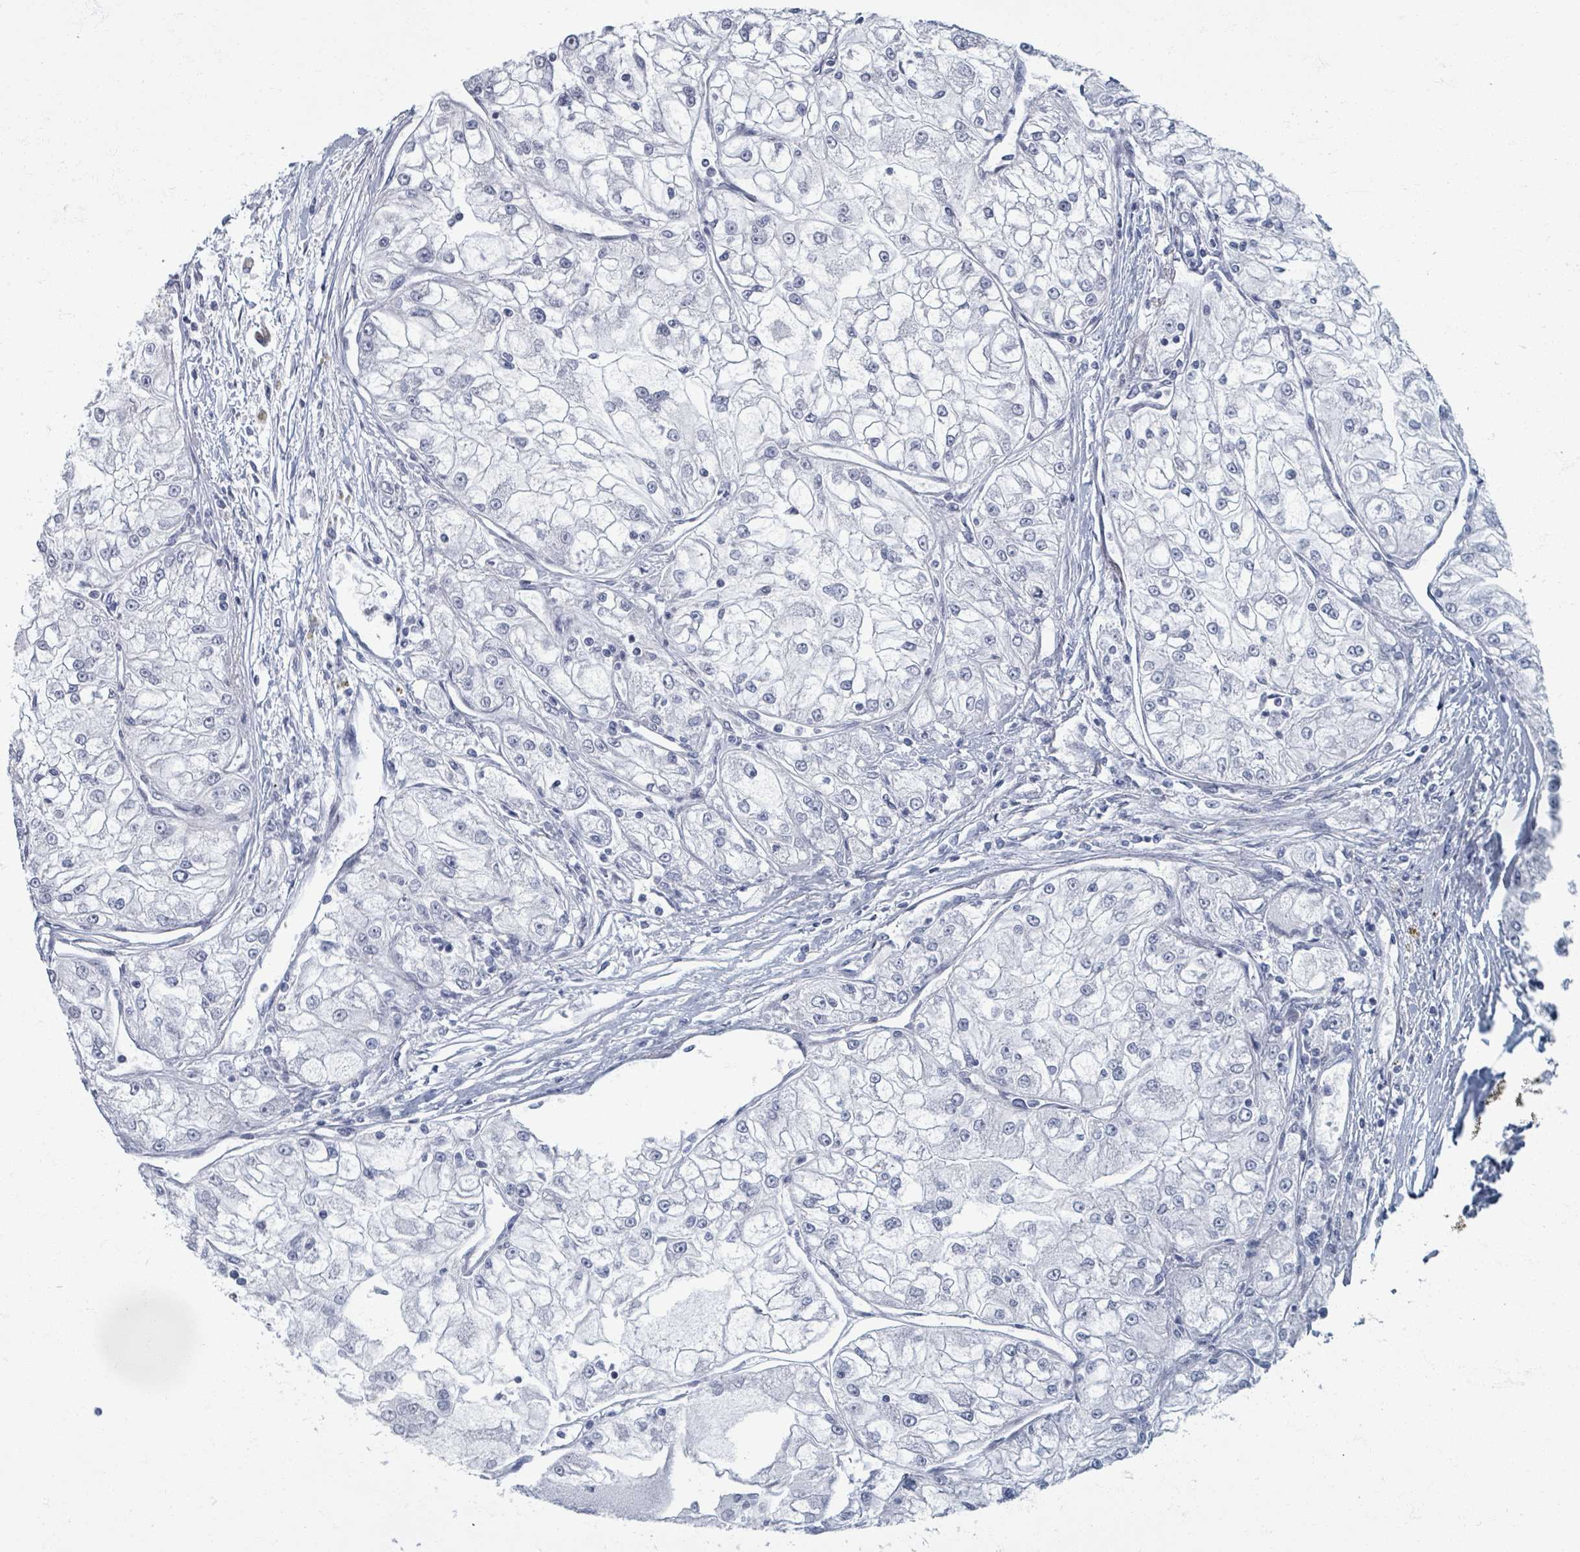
{"staining": {"intensity": "negative", "quantity": "none", "location": "none"}, "tissue": "renal cancer", "cell_type": "Tumor cells", "image_type": "cancer", "snomed": [{"axis": "morphology", "description": "Adenocarcinoma, NOS"}, {"axis": "topography", "description": "Kidney"}], "caption": "Tumor cells are negative for brown protein staining in renal cancer (adenocarcinoma). Nuclei are stained in blue.", "gene": "TAS2R1", "patient": {"sex": "female", "age": 72}}